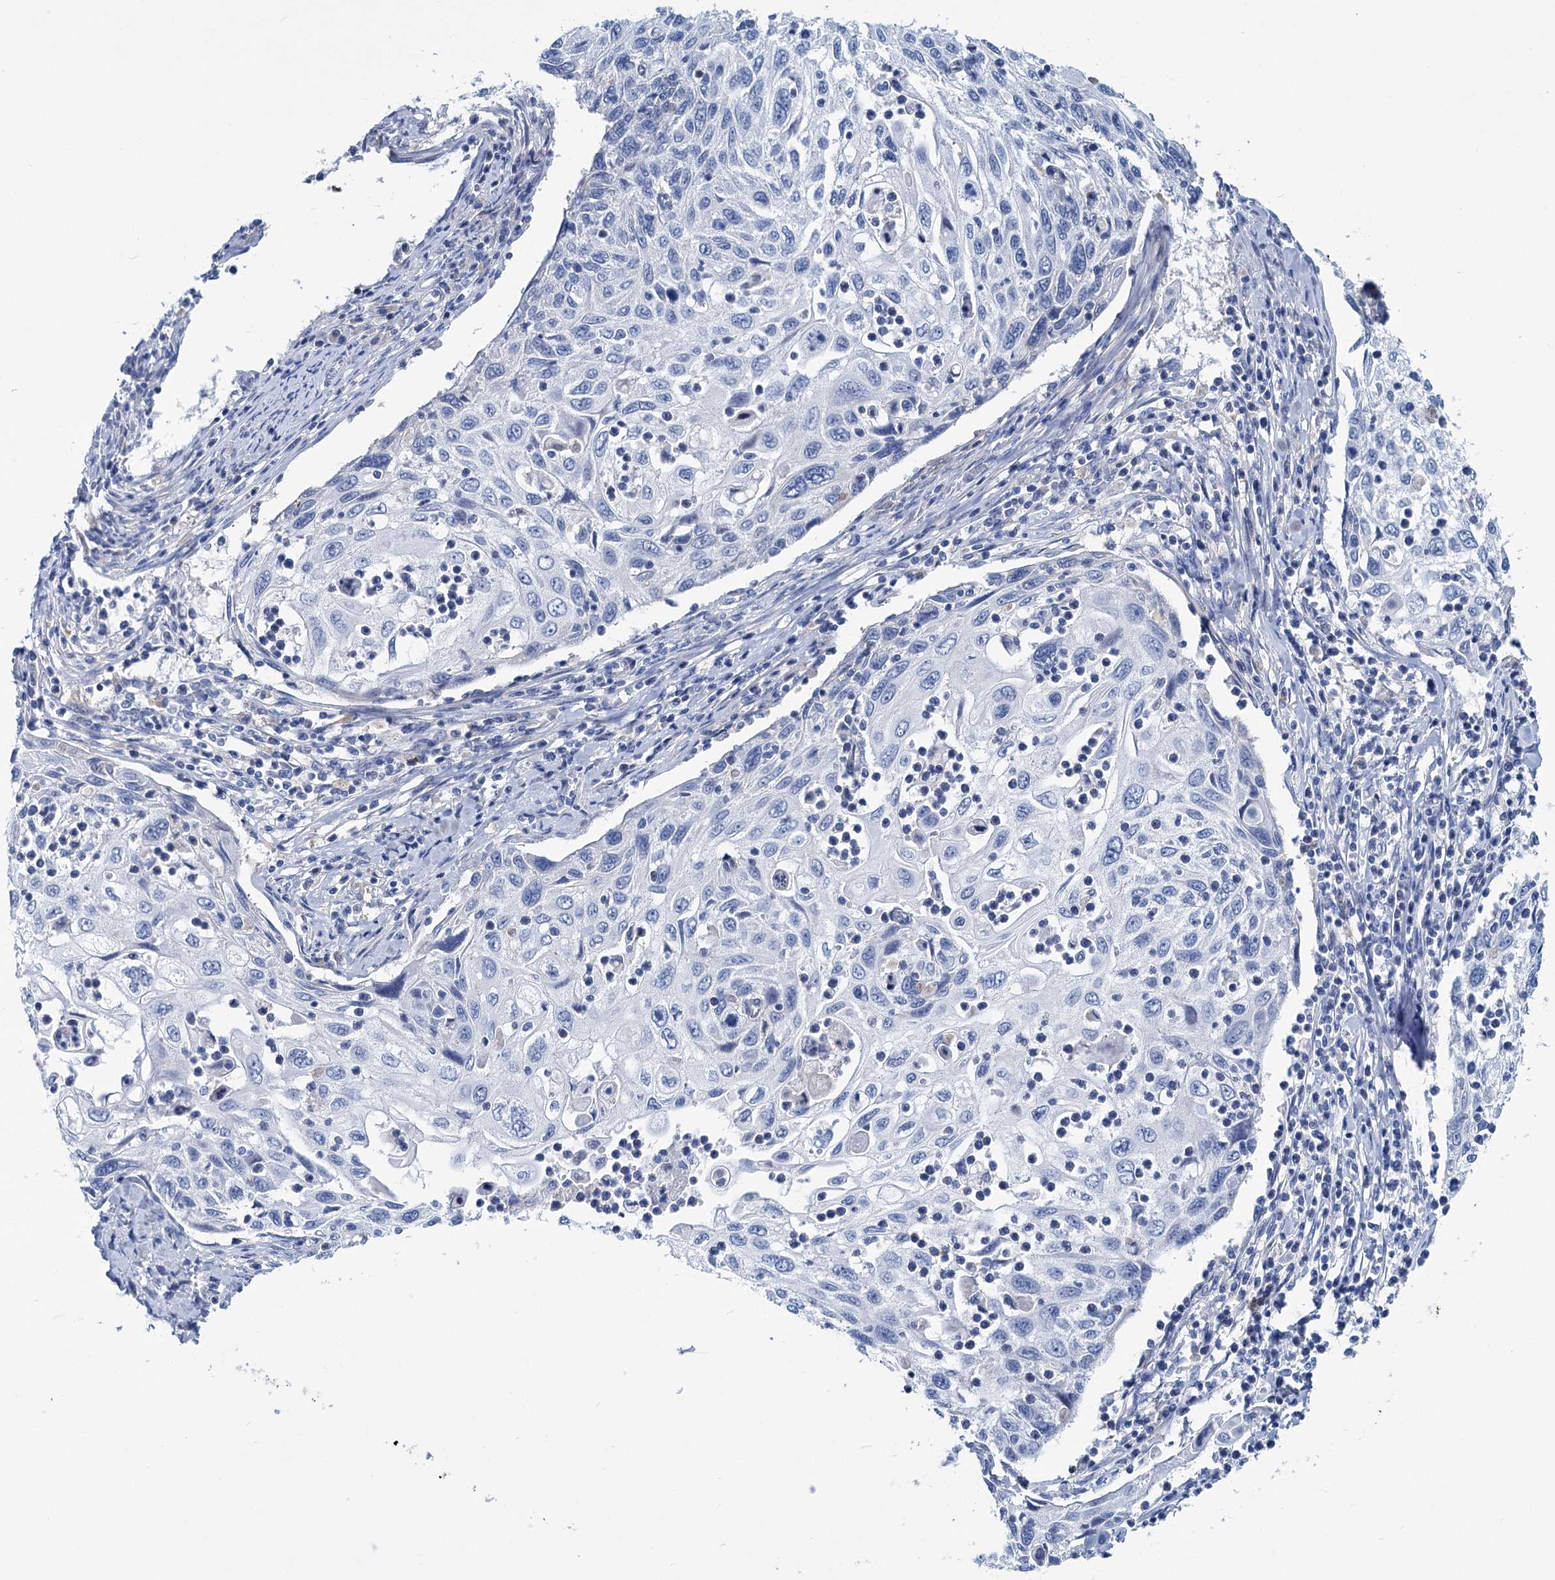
{"staining": {"intensity": "negative", "quantity": "none", "location": "none"}, "tissue": "cervical cancer", "cell_type": "Tumor cells", "image_type": "cancer", "snomed": [{"axis": "morphology", "description": "Squamous cell carcinoma, NOS"}, {"axis": "topography", "description": "Cervix"}], "caption": "This photomicrograph is of cervical squamous cell carcinoma stained with immunohistochemistry (IHC) to label a protein in brown with the nuclei are counter-stained blue. There is no expression in tumor cells.", "gene": "CHDH", "patient": {"sex": "female", "age": 70}}